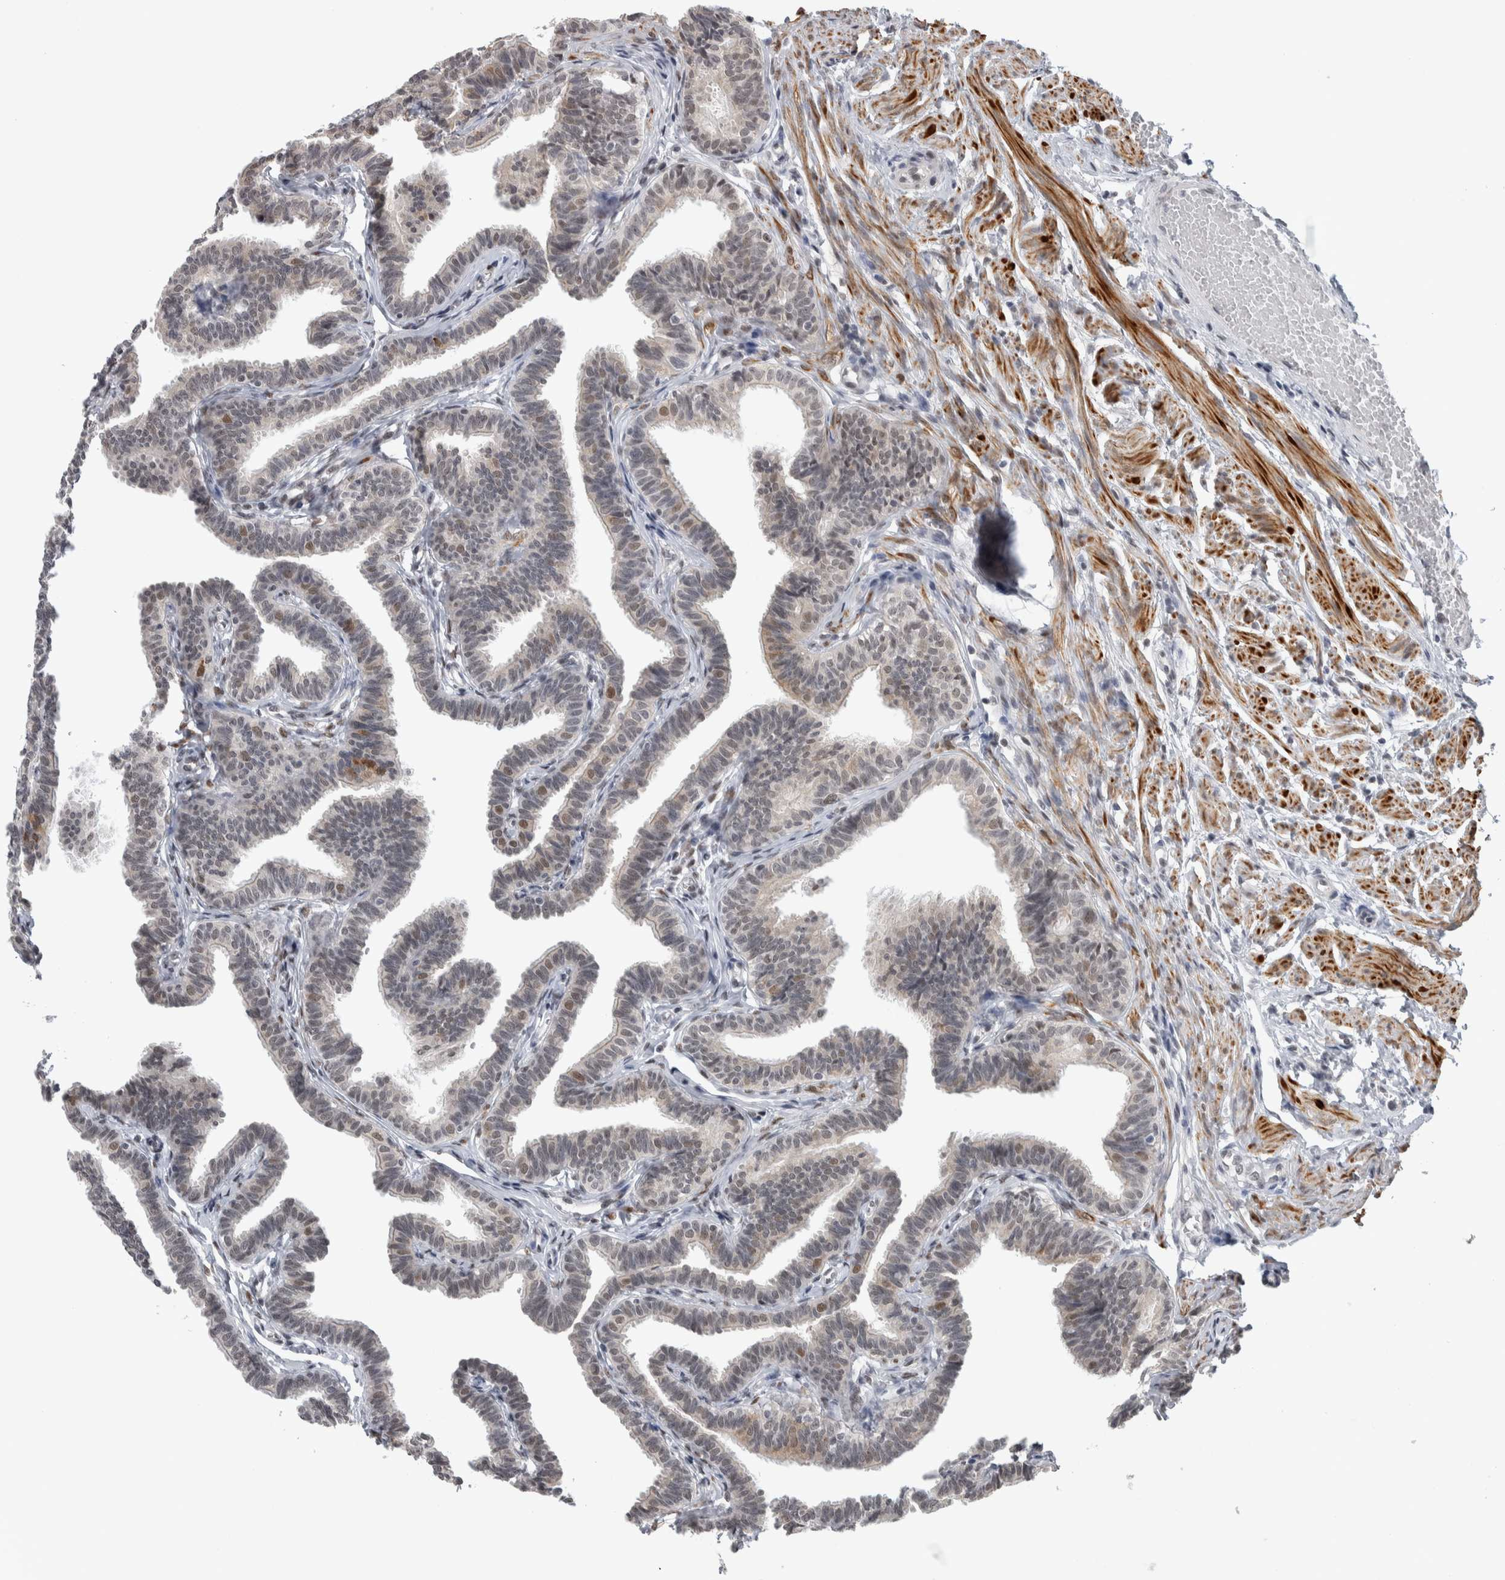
{"staining": {"intensity": "weak", "quantity": "<25%", "location": "nuclear"}, "tissue": "fallopian tube", "cell_type": "Glandular cells", "image_type": "normal", "snomed": [{"axis": "morphology", "description": "Normal tissue, NOS"}, {"axis": "topography", "description": "Fallopian tube"}, {"axis": "topography", "description": "Ovary"}], "caption": "Photomicrograph shows no protein staining in glandular cells of benign fallopian tube.", "gene": "HEXIM2", "patient": {"sex": "female", "age": 23}}